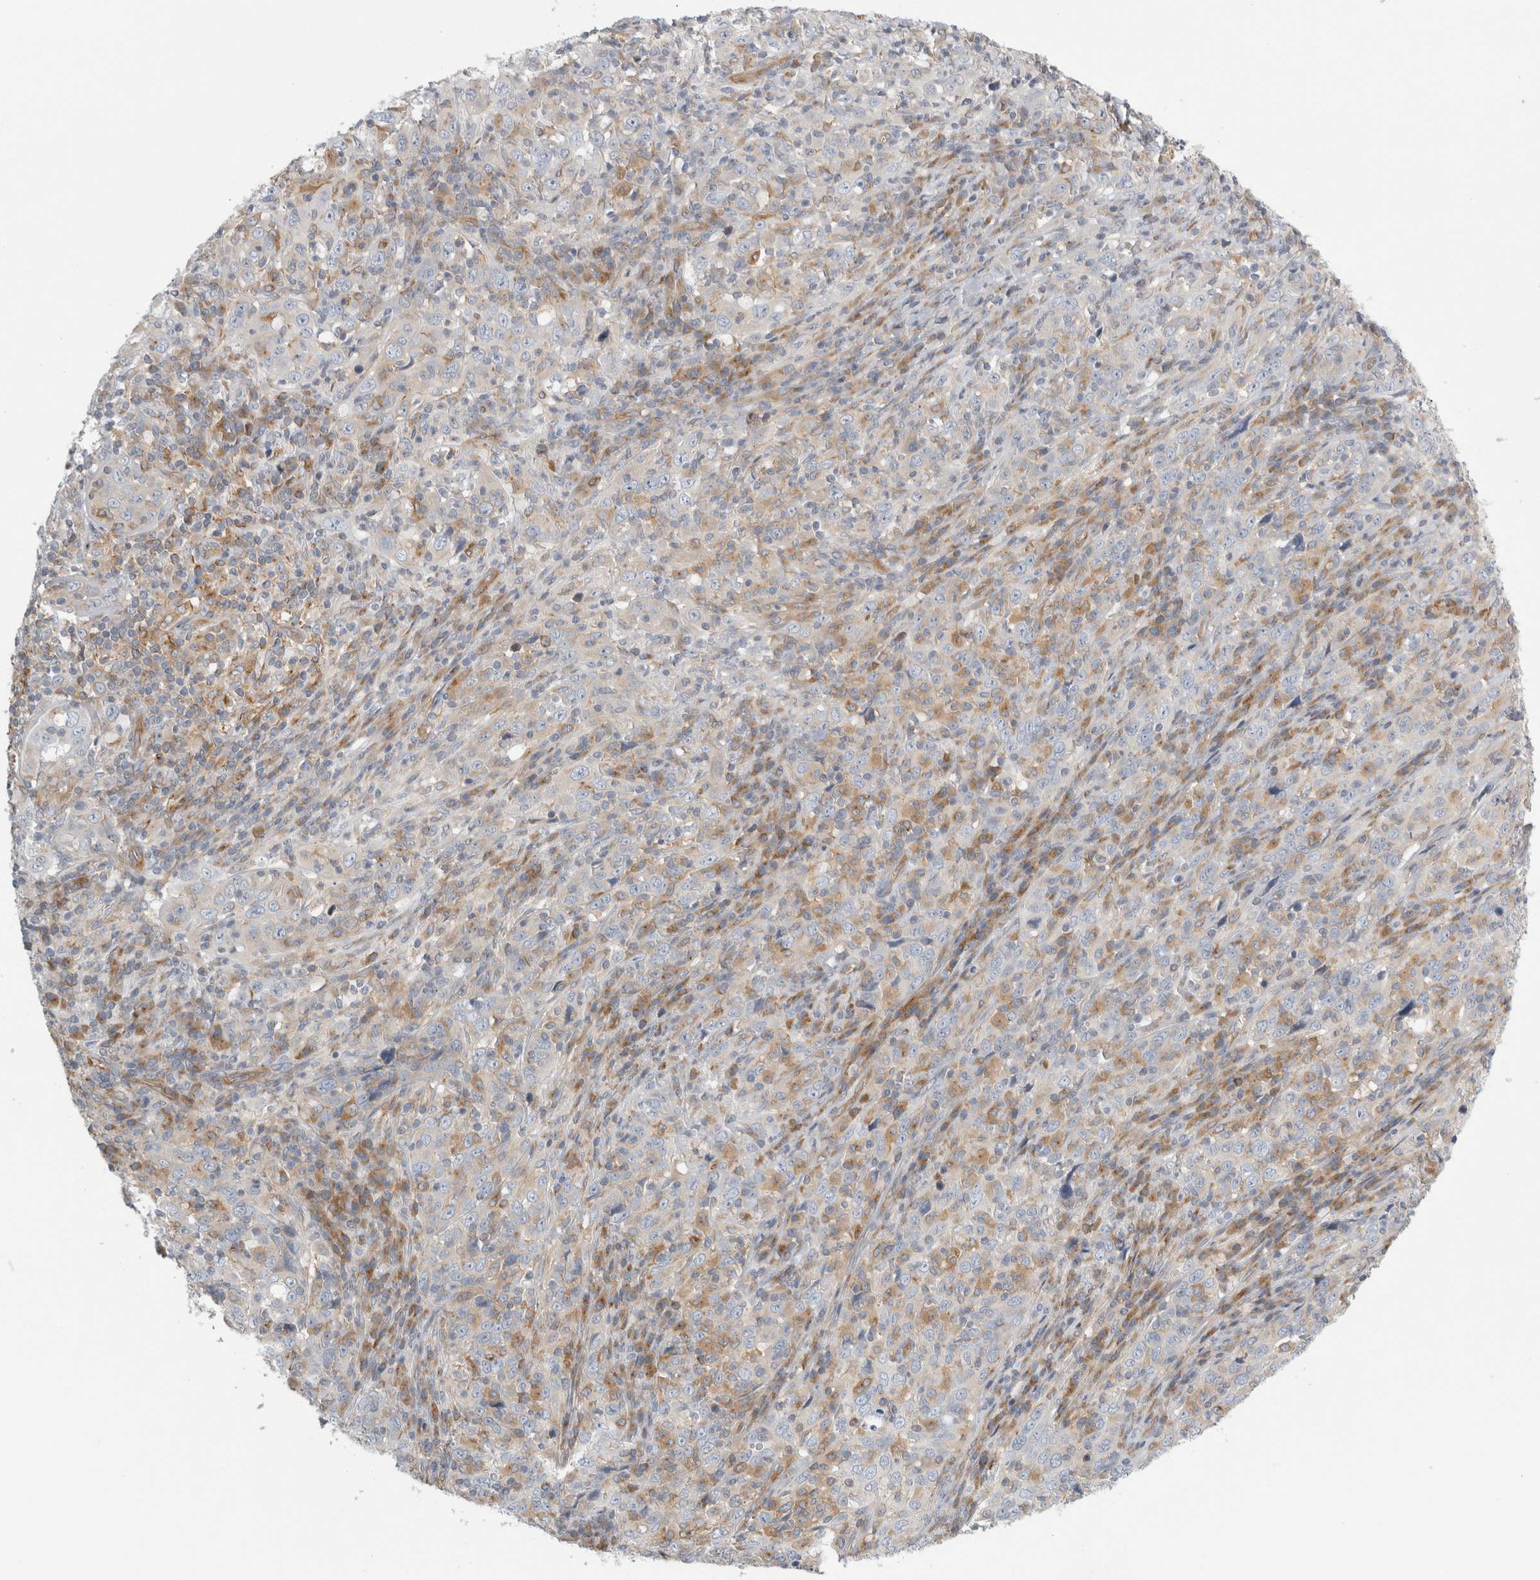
{"staining": {"intensity": "negative", "quantity": "none", "location": "none"}, "tissue": "cervical cancer", "cell_type": "Tumor cells", "image_type": "cancer", "snomed": [{"axis": "morphology", "description": "Squamous cell carcinoma, NOS"}, {"axis": "topography", "description": "Cervix"}], "caption": "The IHC photomicrograph has no significant expression in tumor cells of cervical squamous cell carcinoma tissue. The staining is performed using DAB (3,3'-diaminobenzidine) brown chromogen with nuclei counter-stained in using hematoxylin.", "gene": "PEX6", "patient": {"sex": "female", "age": 46}}